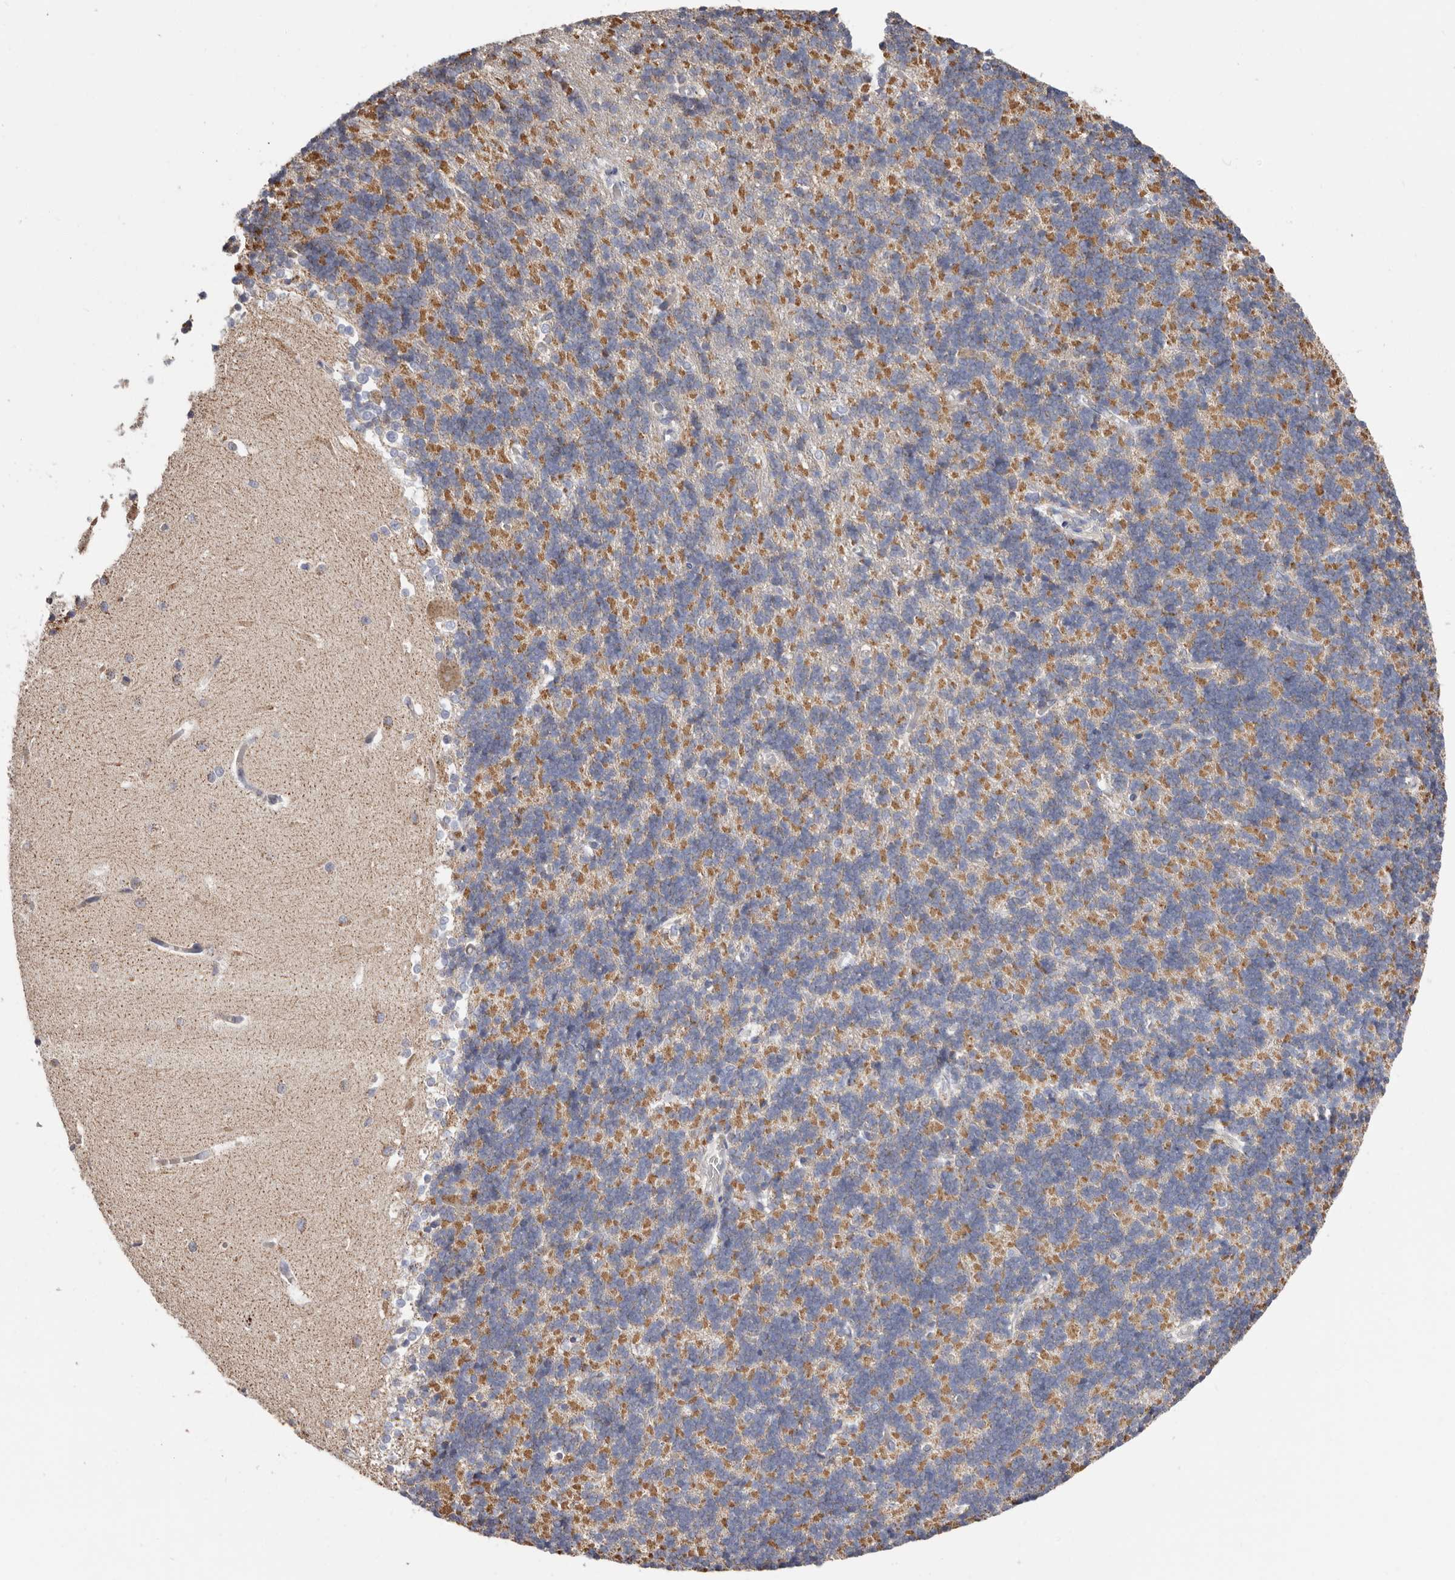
{"staining": {"intensity": "moderate", "quantity": "25%-75%", "location": "cytoplasmic/membranous"}, "tissue": "cerebellum", "cell_type": "Cells in granular layer", "image_type": "normal", "snomed": [{"axis": "morphology", "description": "Normal tissue, NOS"}, {"axis": "topography", "description": "Cerebellum"}], "caption": "DAB (3,3'-diaminobenzidine) immunohistochemical staining of normal human cerebellum reveals moderate cytoplasmic/membranous protein positivity in about 25%-75% of cells in granular layer.", "gene": "RSPO2", "patient": {"sex": "male", "age": 37}}